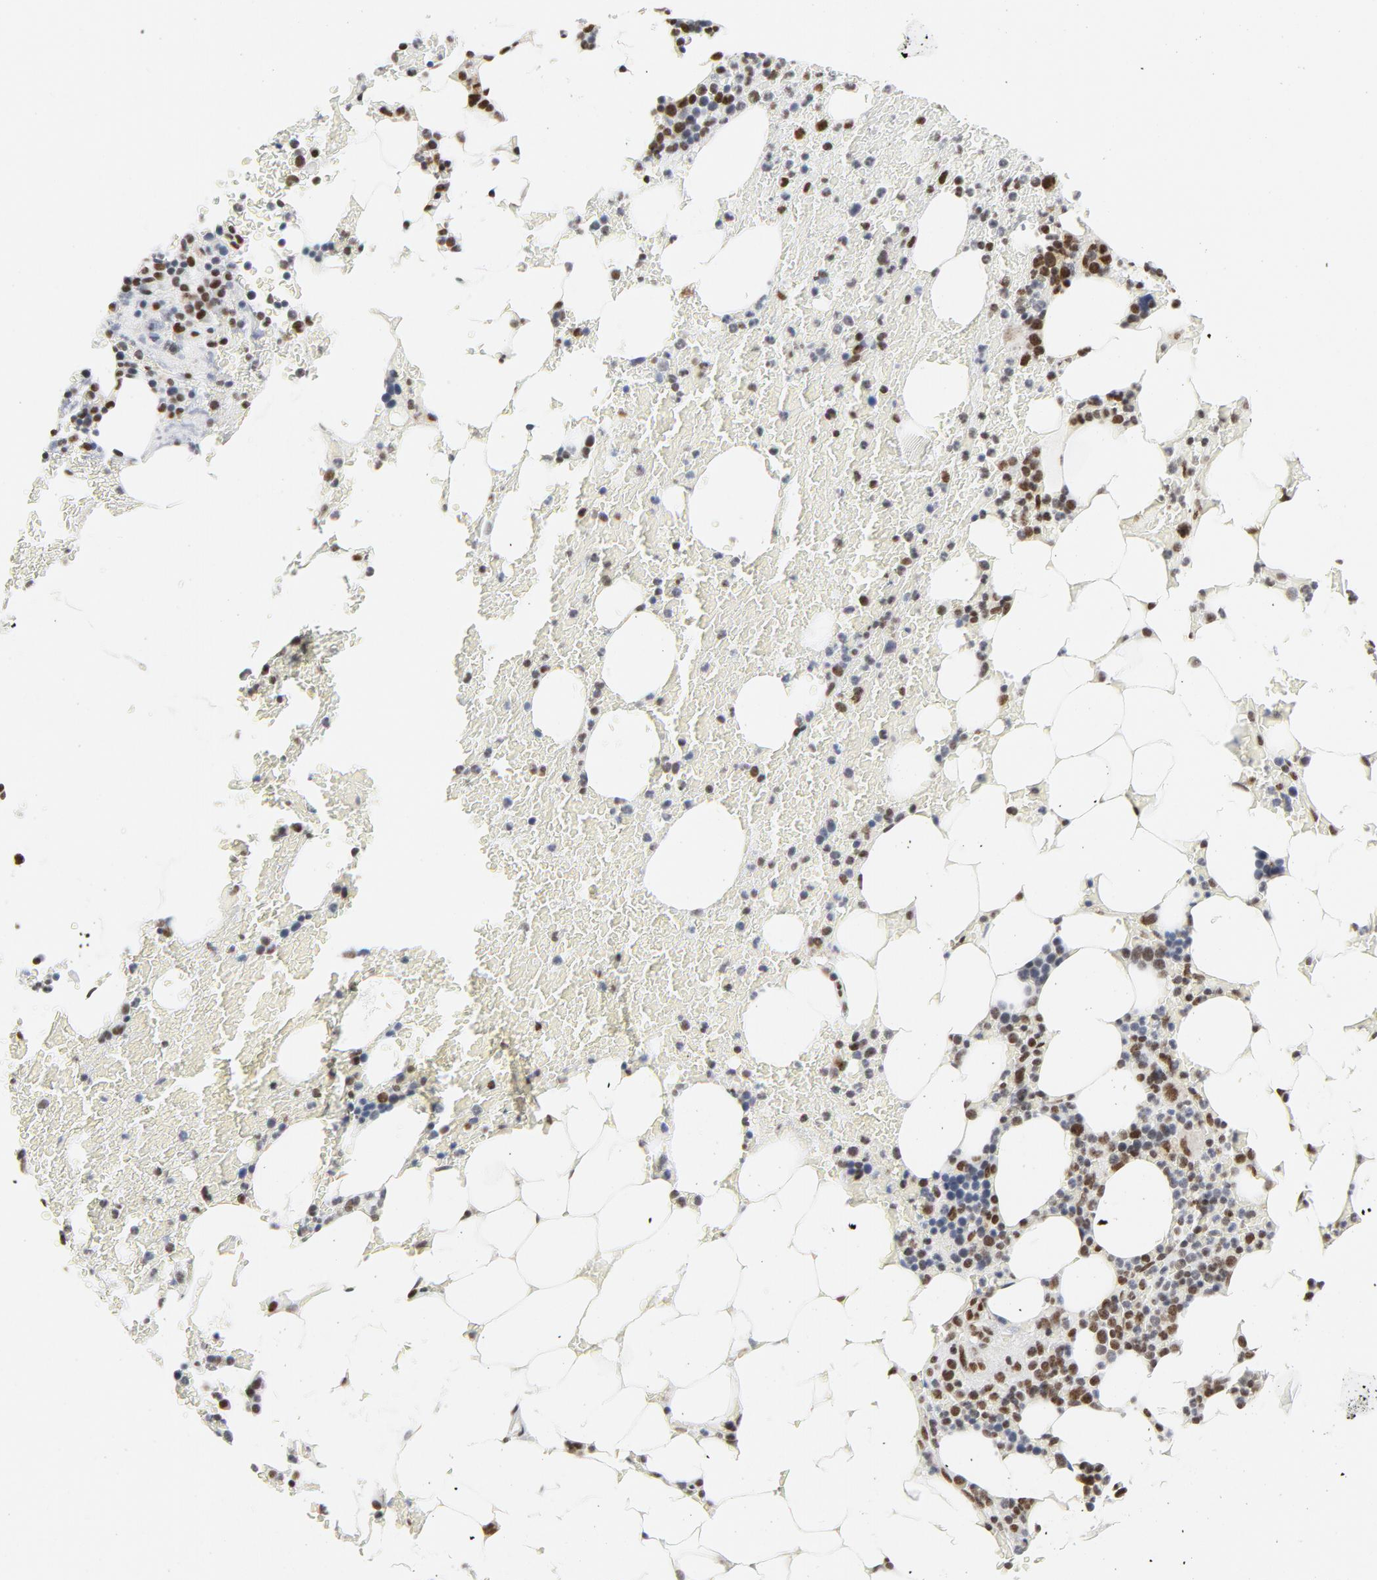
{"staining": {"intensity": "strong", "quantity": ">75%", "location": "nuclear"}, "tissue": "bone marrow", "cell_type": "Hematopoietic cells", "image_type": "normal", "snomed": [{"axis": "morphology", "description": "Normal tissue, NOS"}, {"axis": "topography", "description": "Bone marrow"}], "caption": "This image displays immunohistochemistry staining of unremarkable bone marrow, with high strong nuclear expression in approximately >75% of hematopoietic cells.", "gene": "ERCC1", "patient": {"sex": "female", "age": 73}}